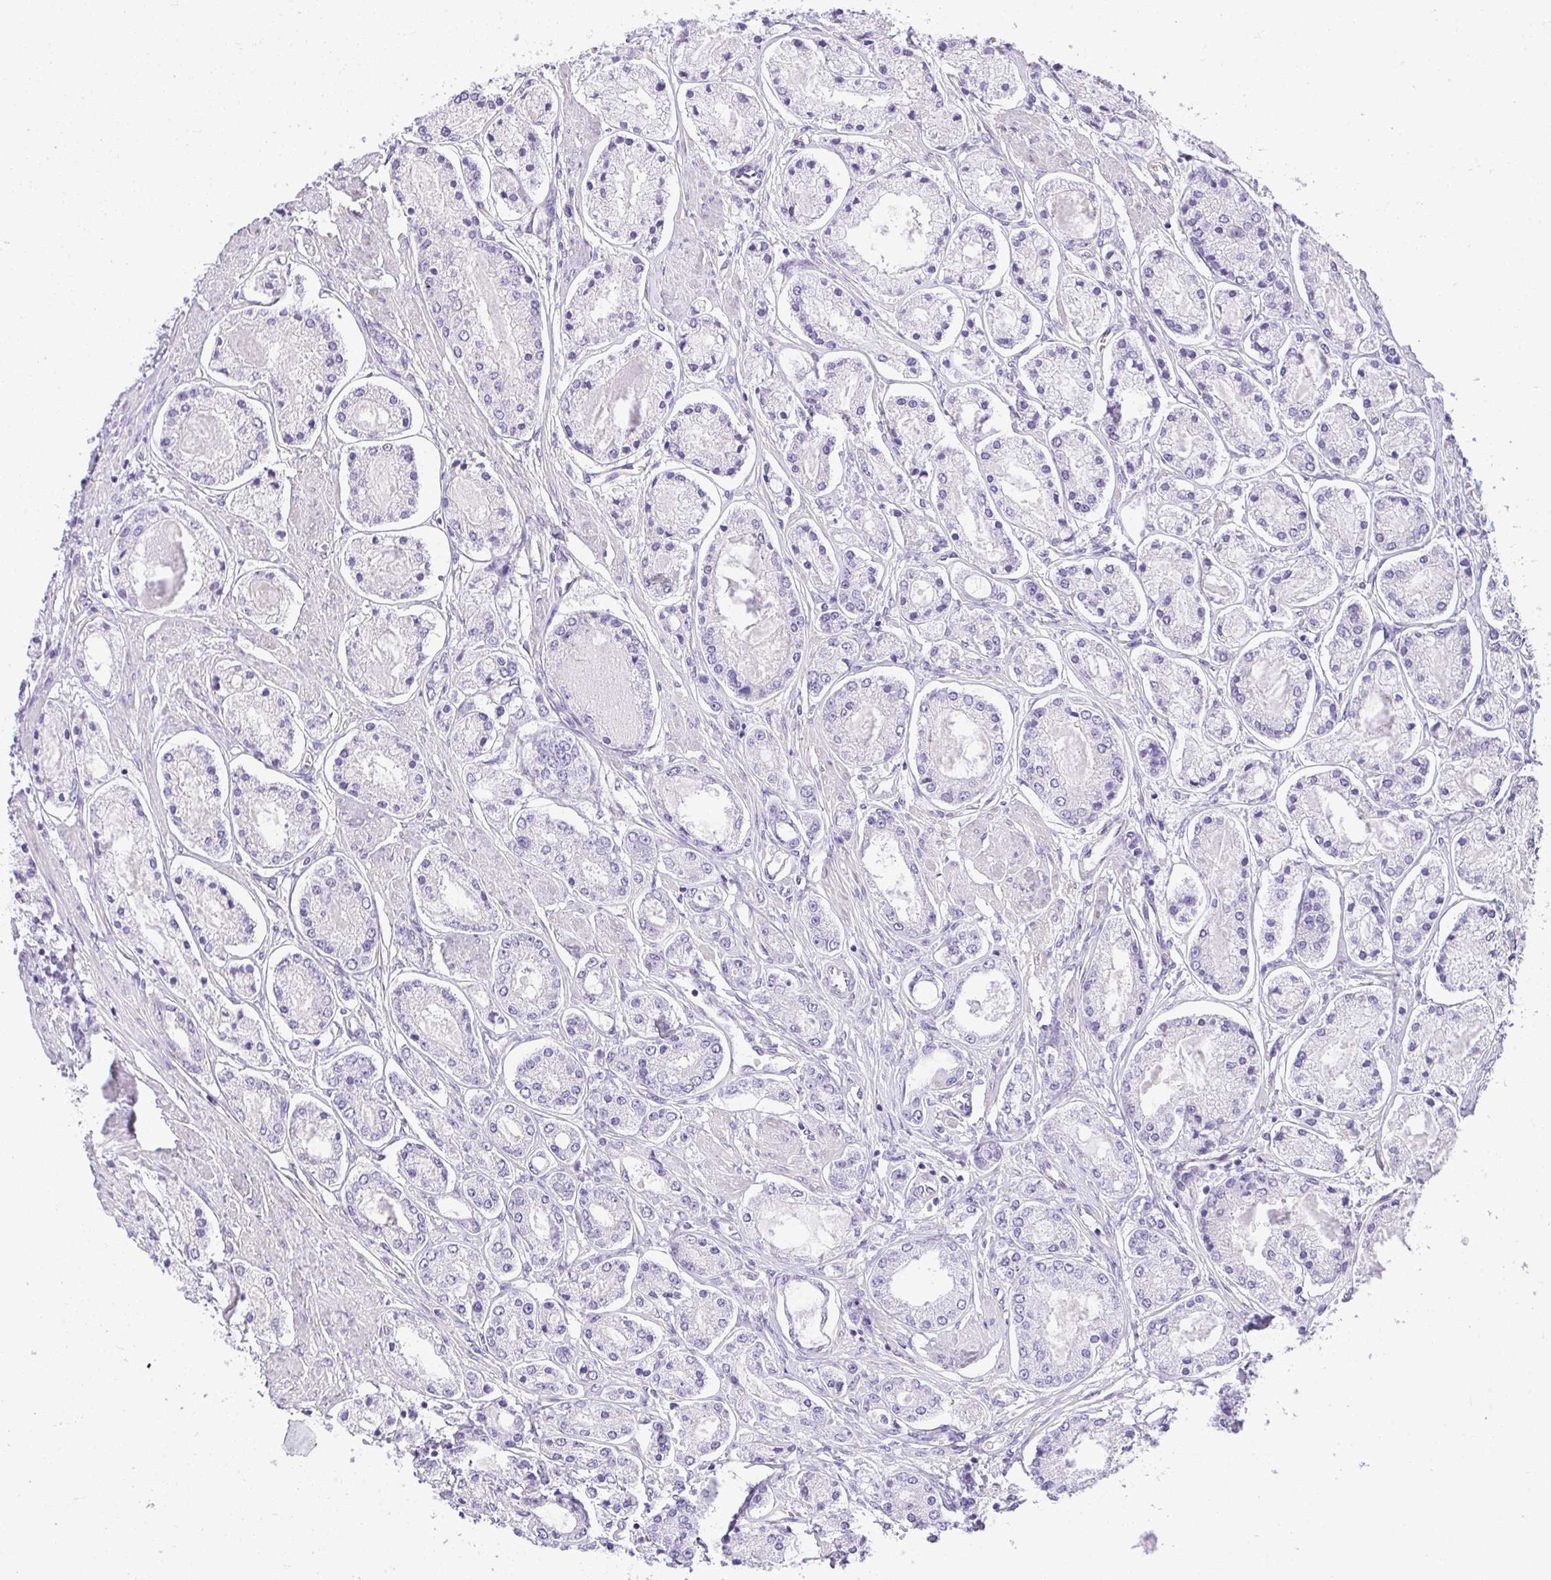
{"staining": {"intensity": "negative", "quantity": "none", "location": "none"}, "tissue": "prostate cancer", "cell_type": "Tumor cells", "image_type": "cancer", "snomed": [{"axis": "morphology", "description": "Adenocarcinoma, High grade"}, {"axis": "topography", "description": "Prostate"}], "caption": "Tumor cells are negative for protein expression in human prostate cancer.", "gene": "PLPPR3", "patient": {"sex": "male", "age": 66}}